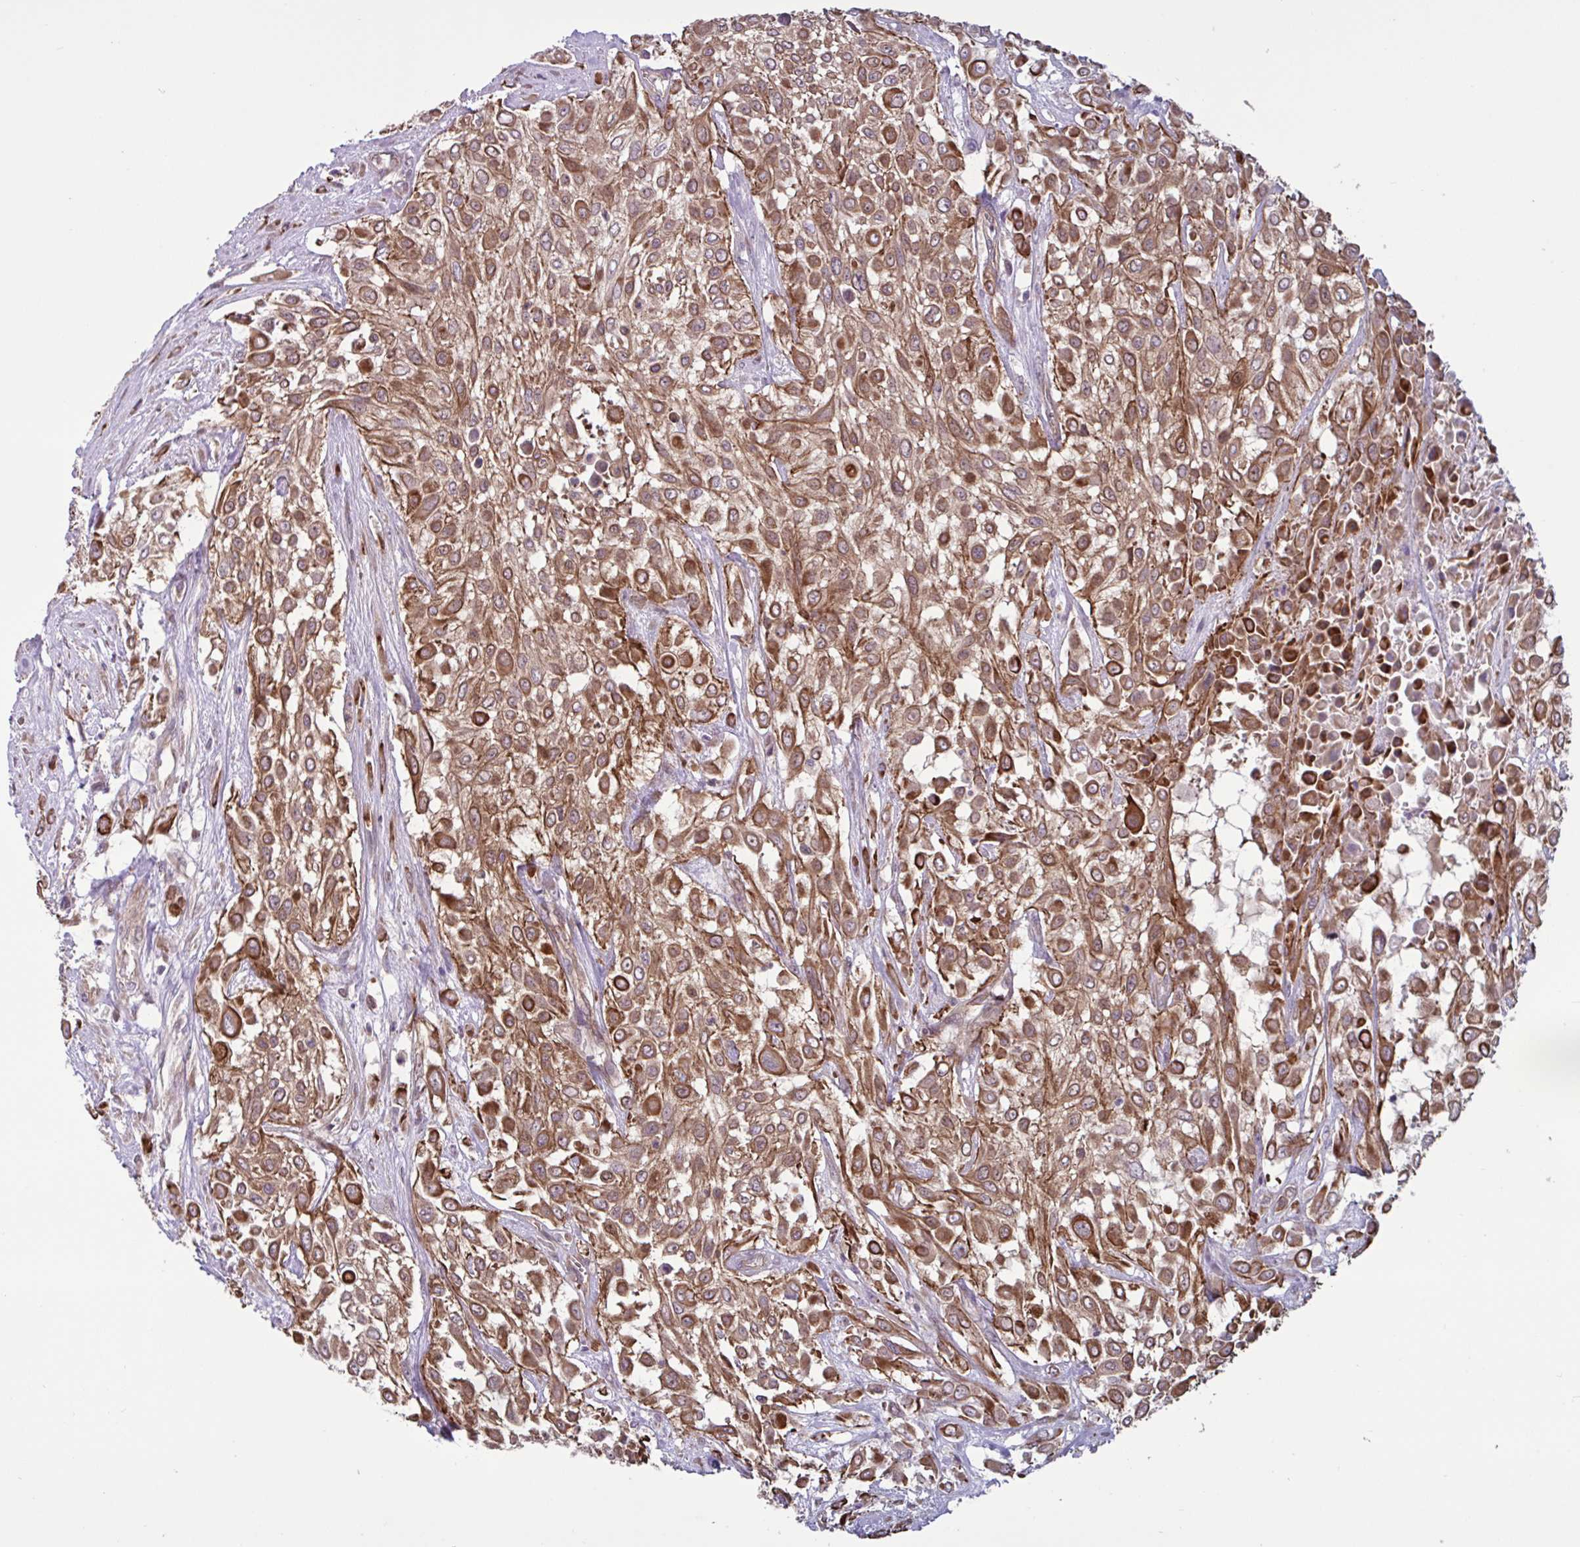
{"staining": {"intensity": "strong", "quantity": ">75%", "location": "cytoplasmic/membranous"}, "tissue": "urothelial cancer", "cell_type": "Tumor cells", "image_type": "cancer", "snomed": [{"axis": "morphology", "description": "Urothelial carcinoma, High grade"}, {"axis": "topography", "description": "Urinary bladder"}], "caption": "A brown stain highlights strong cytoplasmic/membranous expression of a protein in human urothelial cancer tumor cells.", "gene": "GLTP", "patient": {"sex": "male", "age": 57}}